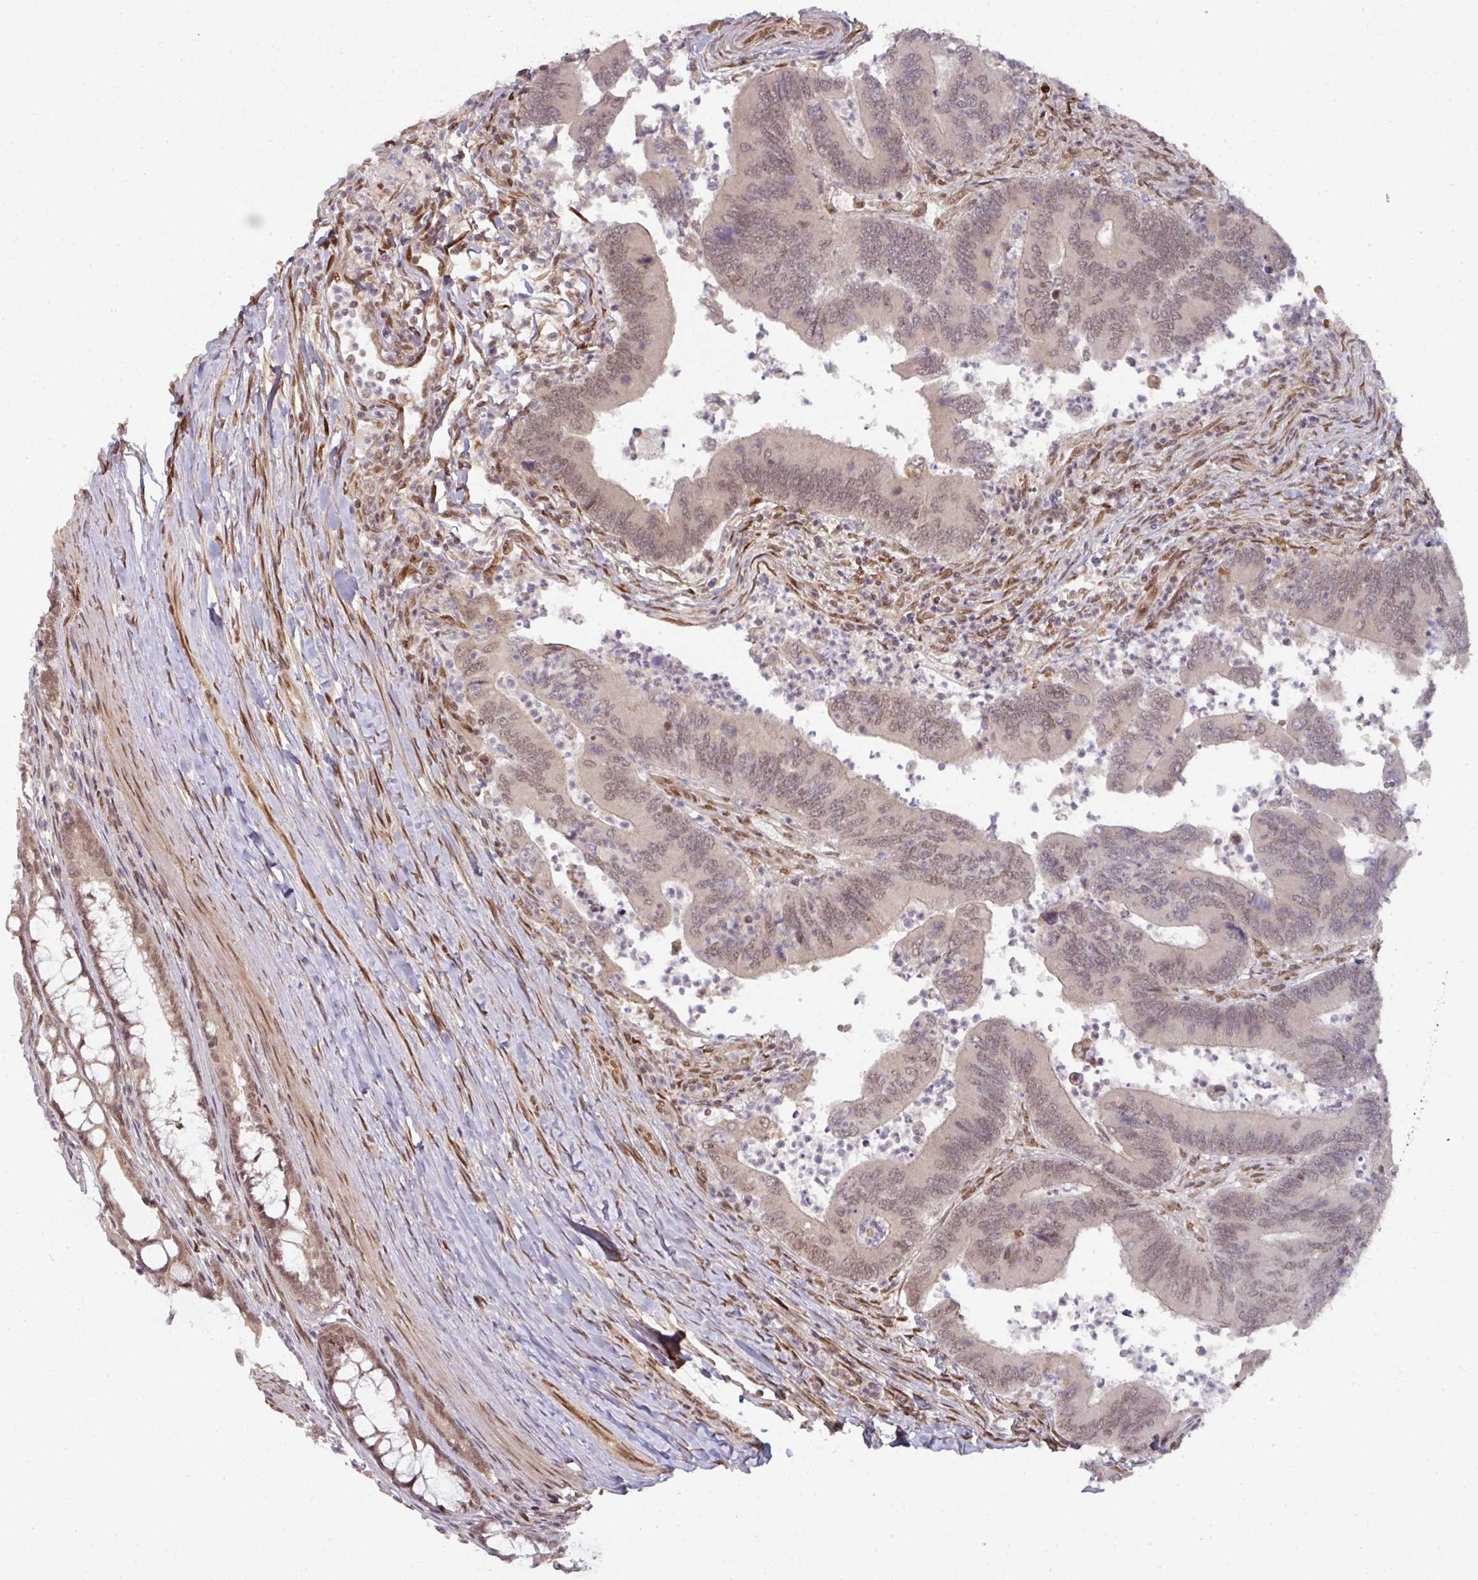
{"staining": {"intensity": "weak", "quantity": "25%-75%", "location": "nuclear"}, "tissue": "colorectal cancer", "cell_type": "Tumor cells", "image_type": "cancer", "snomed": [{"axis": "morphology", "description": "Adenocarcinoma, NOS"}, {"axis": "topography", "description": "Colon"}], "caption": "Brown immunohistochemical staining in colorectal cancer demonstrates weak nuclear staining in about 25%-75% of tumor cells. Using DAB (3,3'-diaminobenzidine) (brown) and hematoxylin (blue) stains, captured at high magnification using brightfield microscopy.", "gene": "SIK3", "patient": {"sex": "female", "age": 67}}